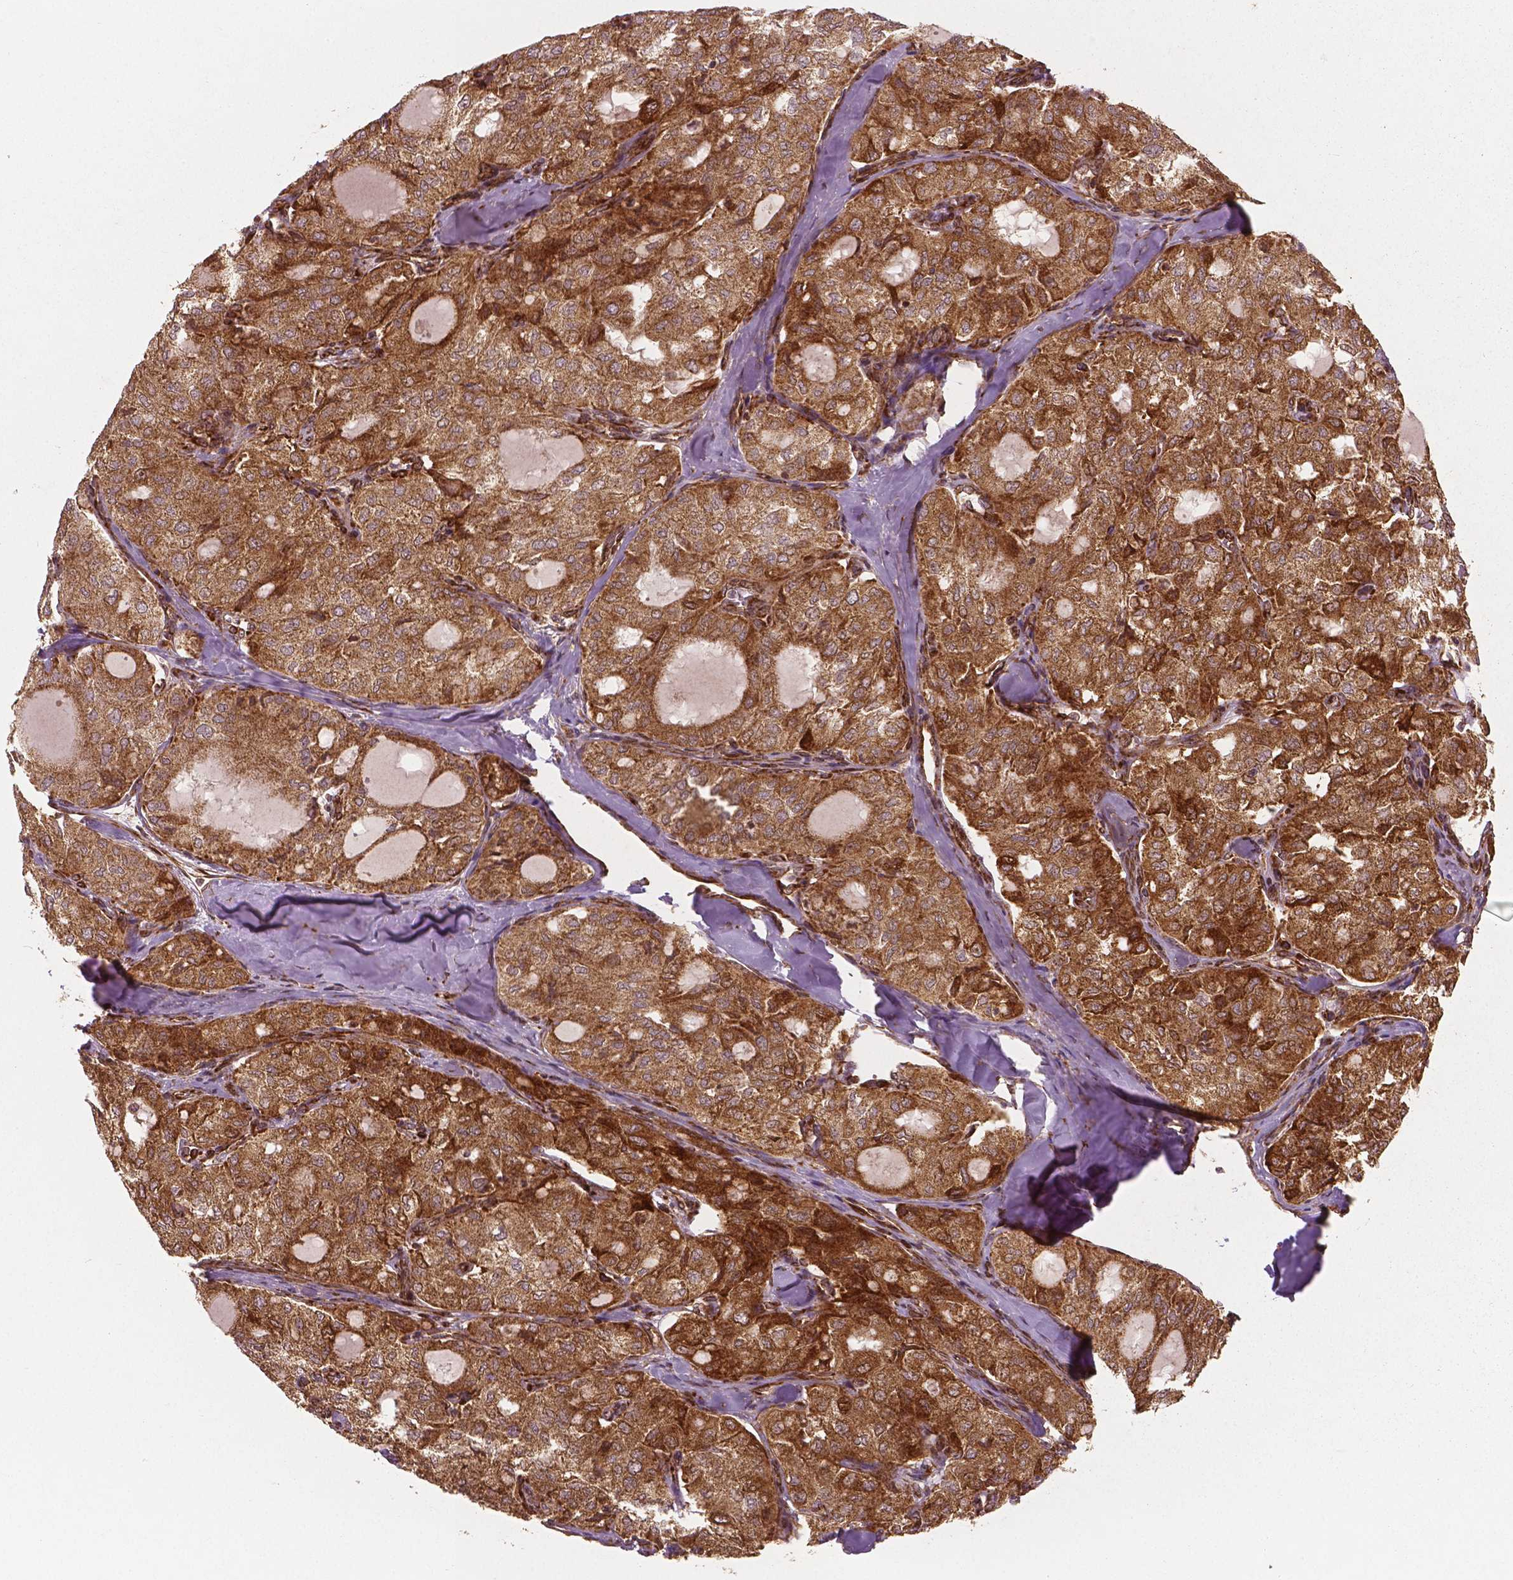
{"staining": {"intensity": "strong", "quantity": ">75%", "location": "cytoplasmic/membranous"}, "tissue": "thyroid cancer", "cell_type": "Tumor cells", "image_type": "cancer", "snomed": [{"axis": "morphology", "description": "Follicular adenoma carcinoma, NOS"}, {"axis": "topography", "description": "Thyroid gland"}], "caption": "Immunohistochemical staining of follicular adenoma carcinoma (thyroid) reveals high levels of strong cytoplasmic/membranous expression in about >75% of tumor cells.", "gene": "PGAM5", "patient": {"sex": "male", "age": 75}}